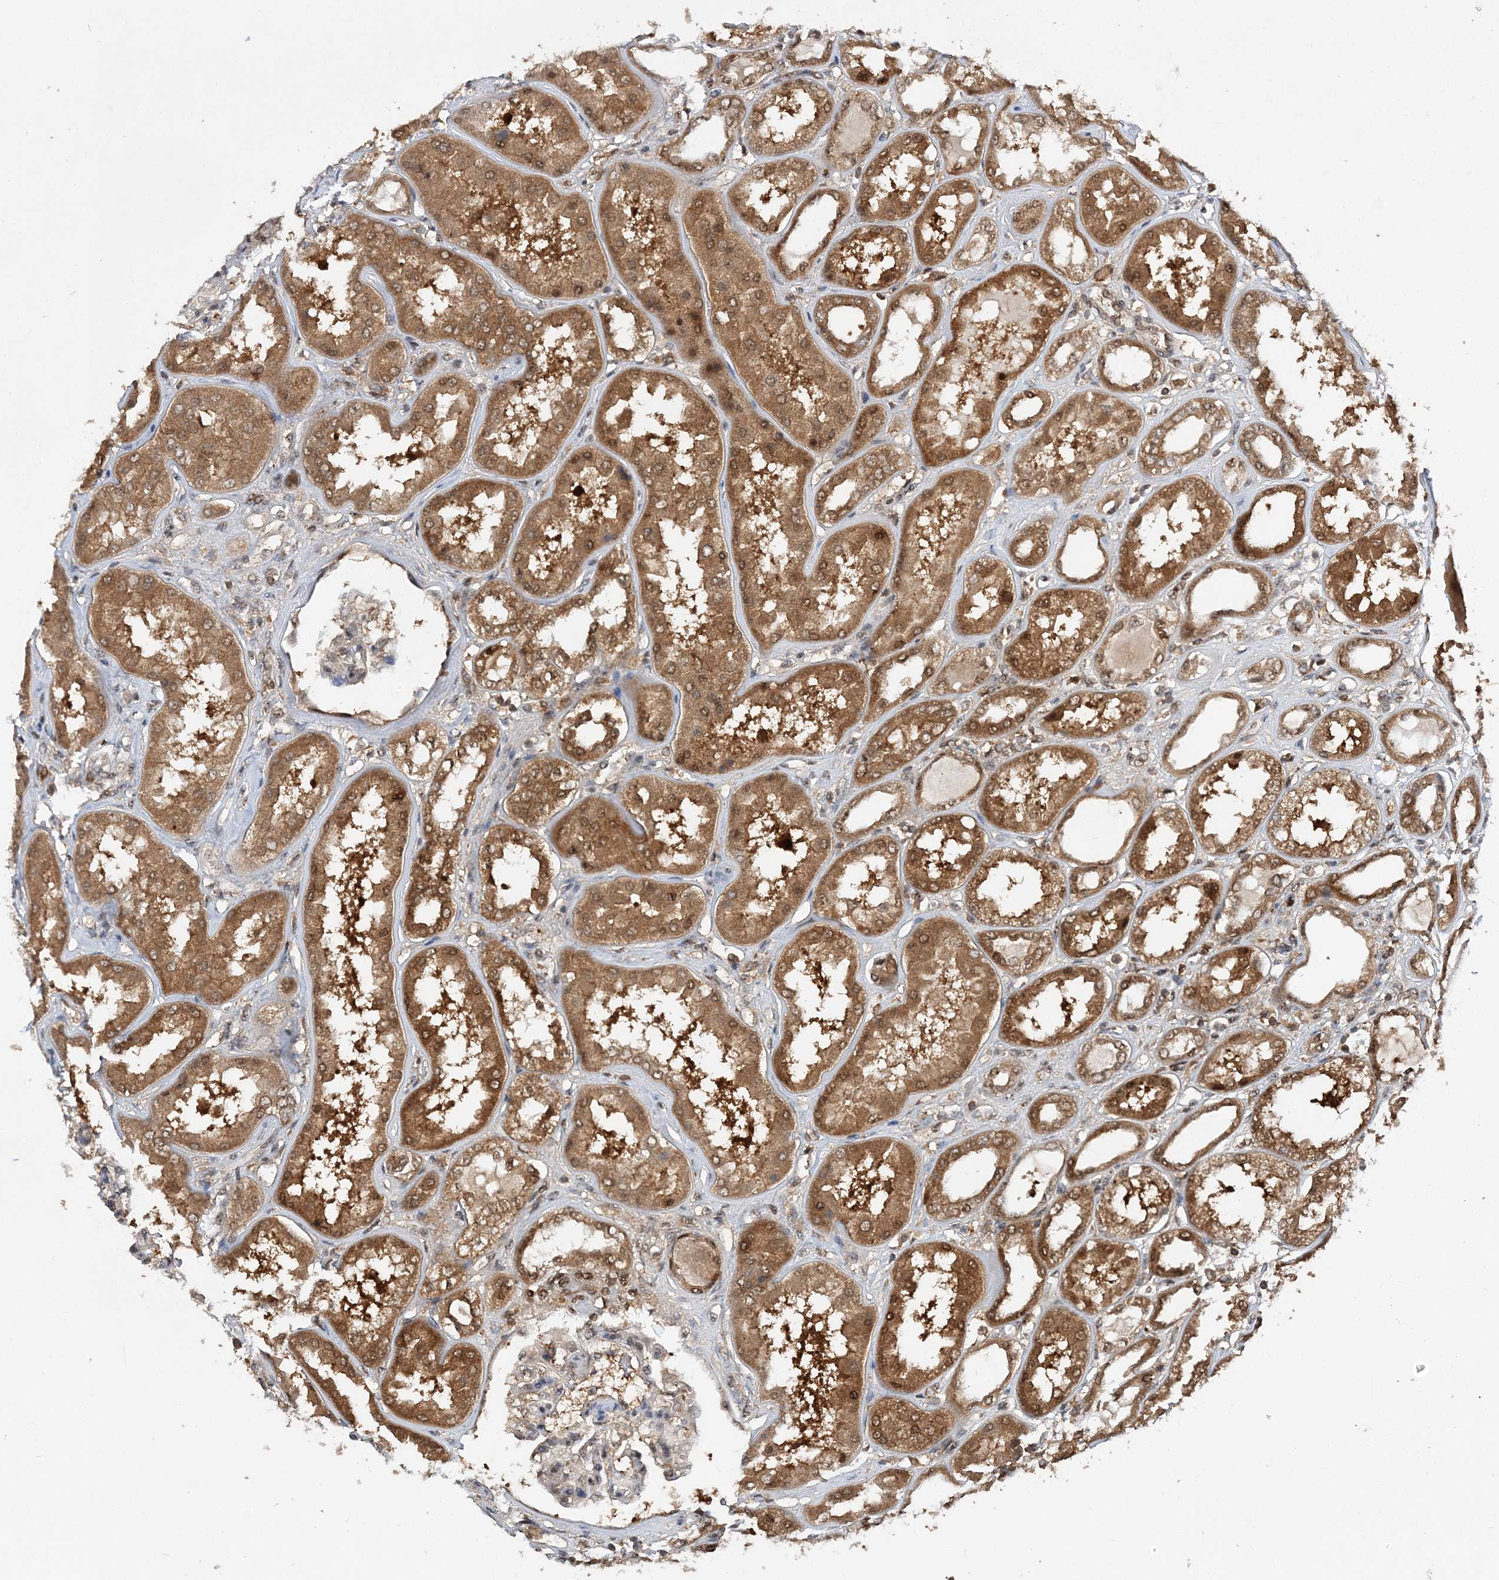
{"staining": {"intensity": "moderate", "quantity": "25%-75%", "location": "cytoplasmic/membranous,nuclear"}, "tissue": "kidney", "cell_type": "Cells in glomeruli", "image_type": "normal", "snomed": [{"axis": "morphology", "description": "Normal tissue, NOS"}, {"axis": "topography", "description": "Kidney"}], "caption": "Kidney was stained to show a protein in brown. There is medium levels of moderate cytoplasmic/membranous,nuclear expression in approximately 25%-75% of cells in glomeruli. (IHC, brightfield microscopy, high magnification).", "gene": "NIF3L1", "patient": {"sex": "female", "age": 56}}